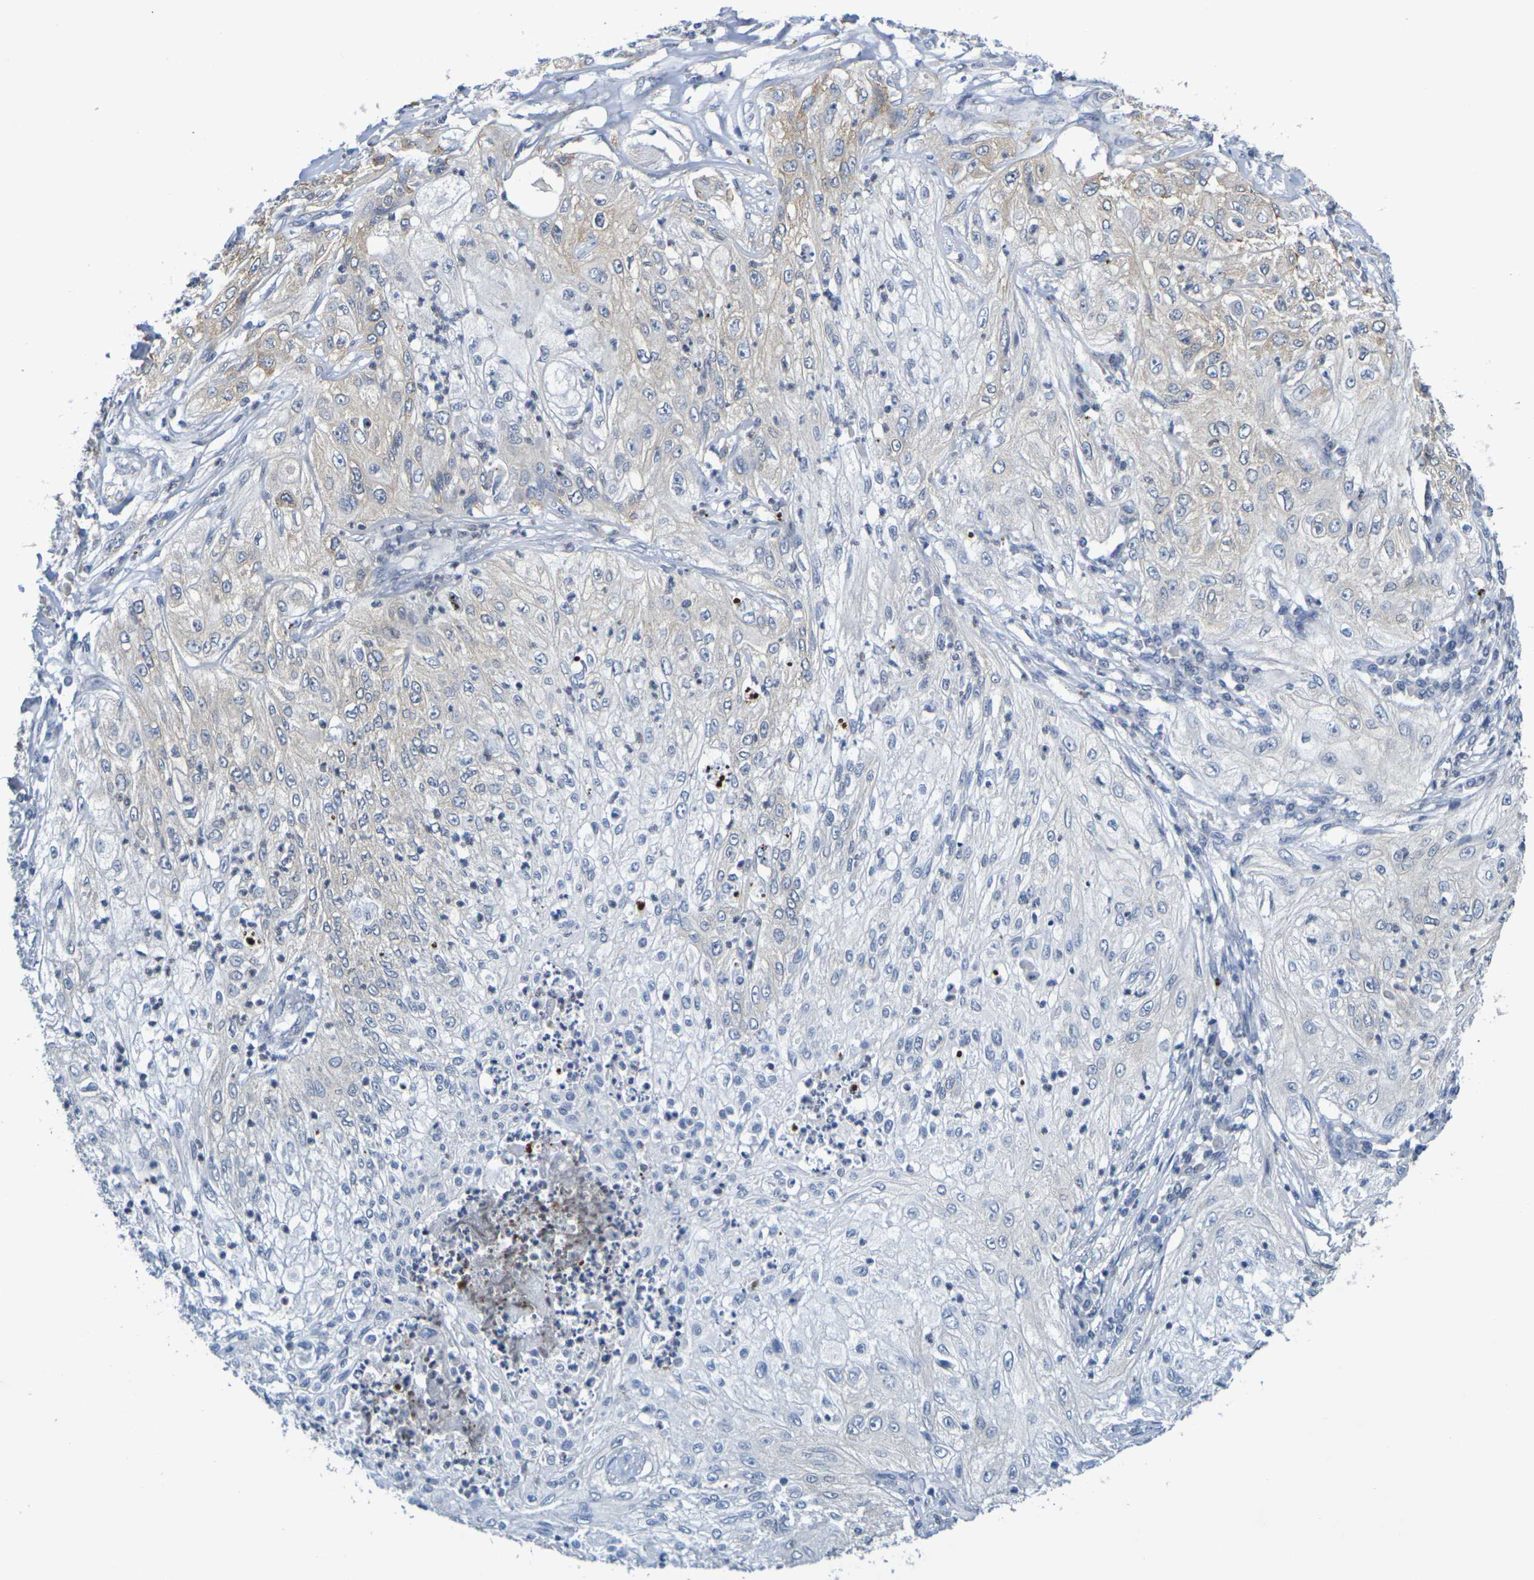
{"staining": {"intensity": "weak", "quantity": "<25%", "location": "cytoplasmic/membranous"}, "tissue": "lung cancer", "cell_type": "Tumor cells", "image_type": "cancer", "snomed": [{"axis": "morphology", "description": "Inflammation, NOS"}, {"axis": "morphology", "description": "Squamous cell carcinoma, NOS"}, {"axis": "topography", "description": "Lymph node"}, {"axis": "topography", "description": "Soft tissue"}, {"axis": "topography", "description": "Lung"}], "caption": "IHC image of neoplastic tissue: lung squamous cell carcinoma stained with DAB shows no significant protein positivity in tumor cells.", "gene": "CHRNB1", "patient": {"sex": "male", "age": 66}}